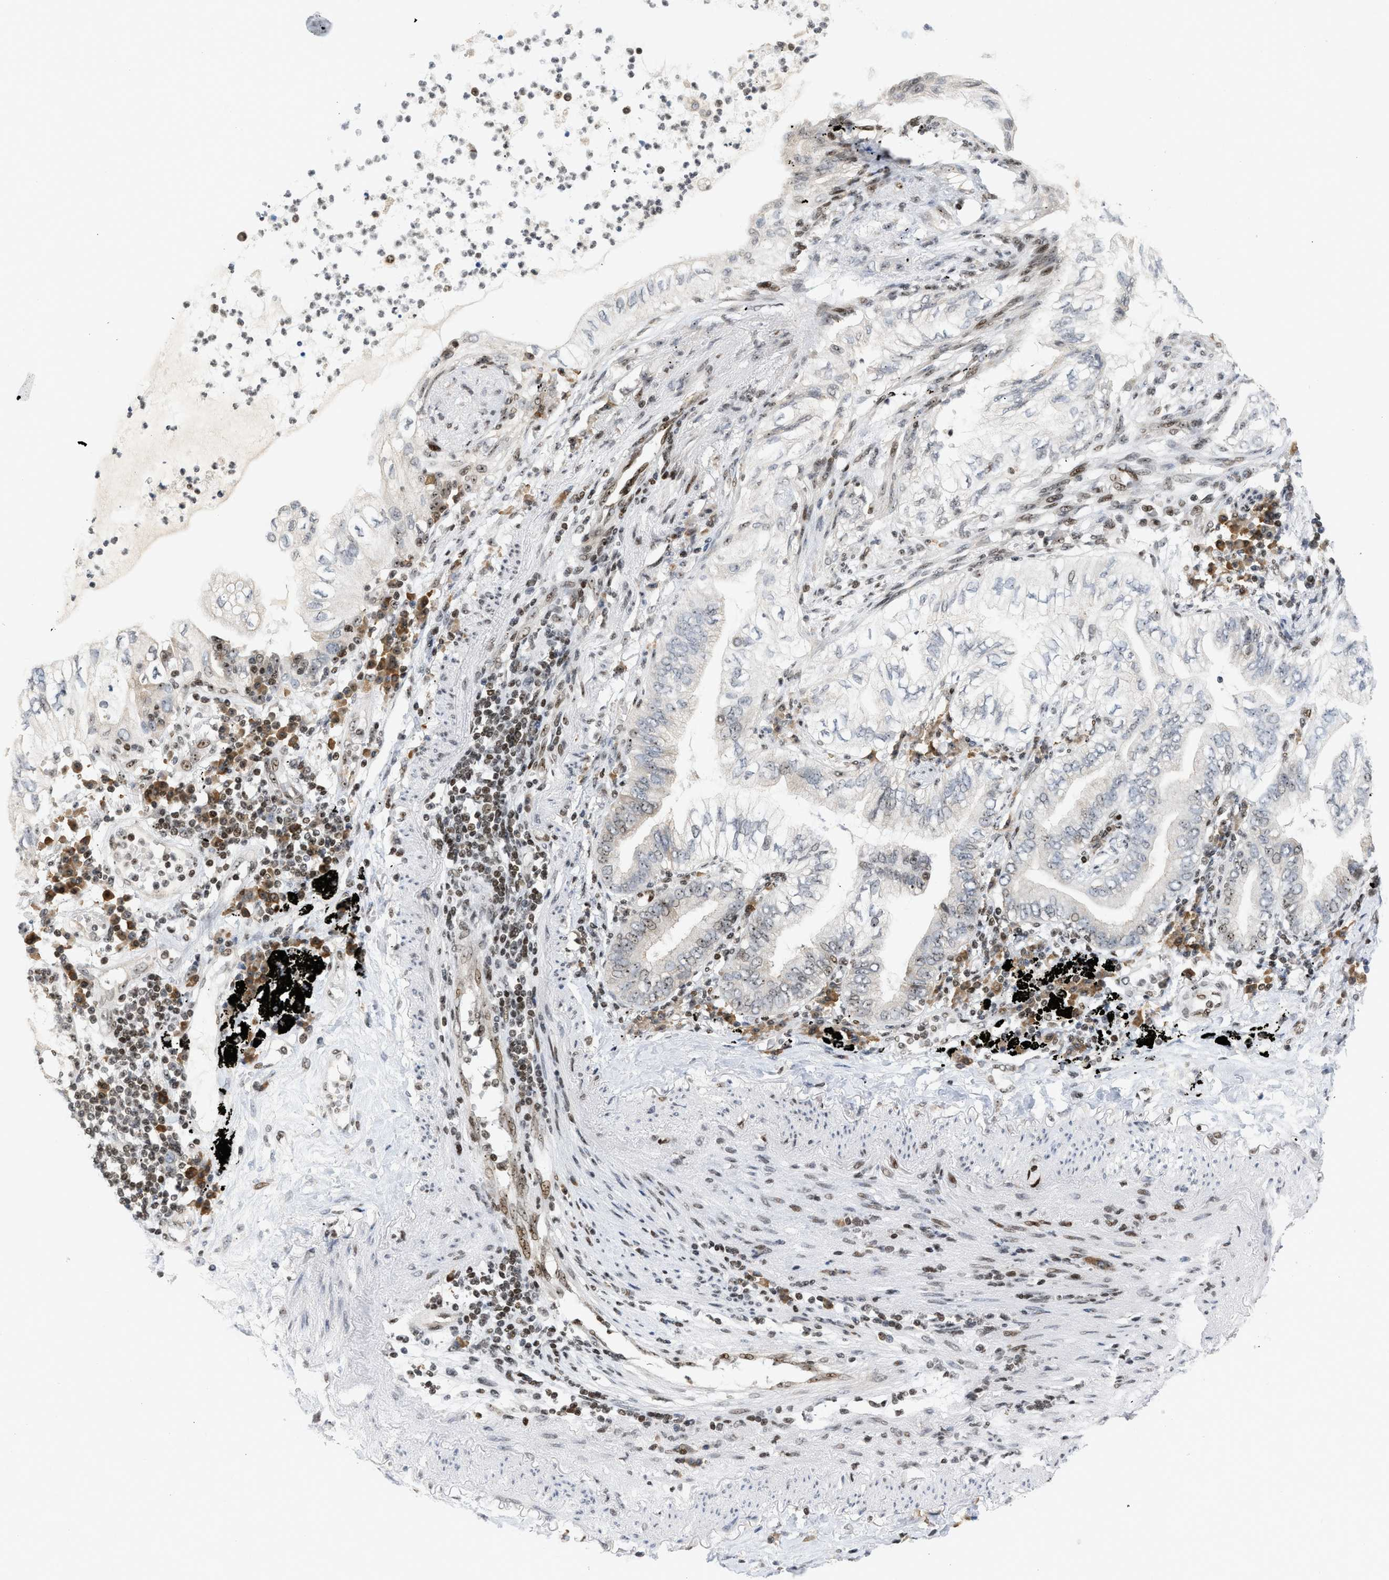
{"staining": {"intensity": "weak", "quantity": "25%-75%", "location": "cytoplasmic/membranous,nuclear"}, "tissue": "lung cancer", "cell_type": "Tumor cells", "image_type": "cancer", "snomed": [{"axis": "morphology", "description": "Normal tissue, NOS"}, {"axis": "morphology", "description": "Adenocarcinoma, NOS"}, {"axis": "topography", "description": "Bronchus"}, {"axis": "topography", "description": "Lung"}], "caption": "IHC (DAB) staining of human adenocarcinoma (lung) reveals weak cytoplasmic/membranous and nuclear protein expression in approximately 25%-75% of tumor cells.", "gene": "ZNF22", "patient": {"sex": "female", "age": 70}}